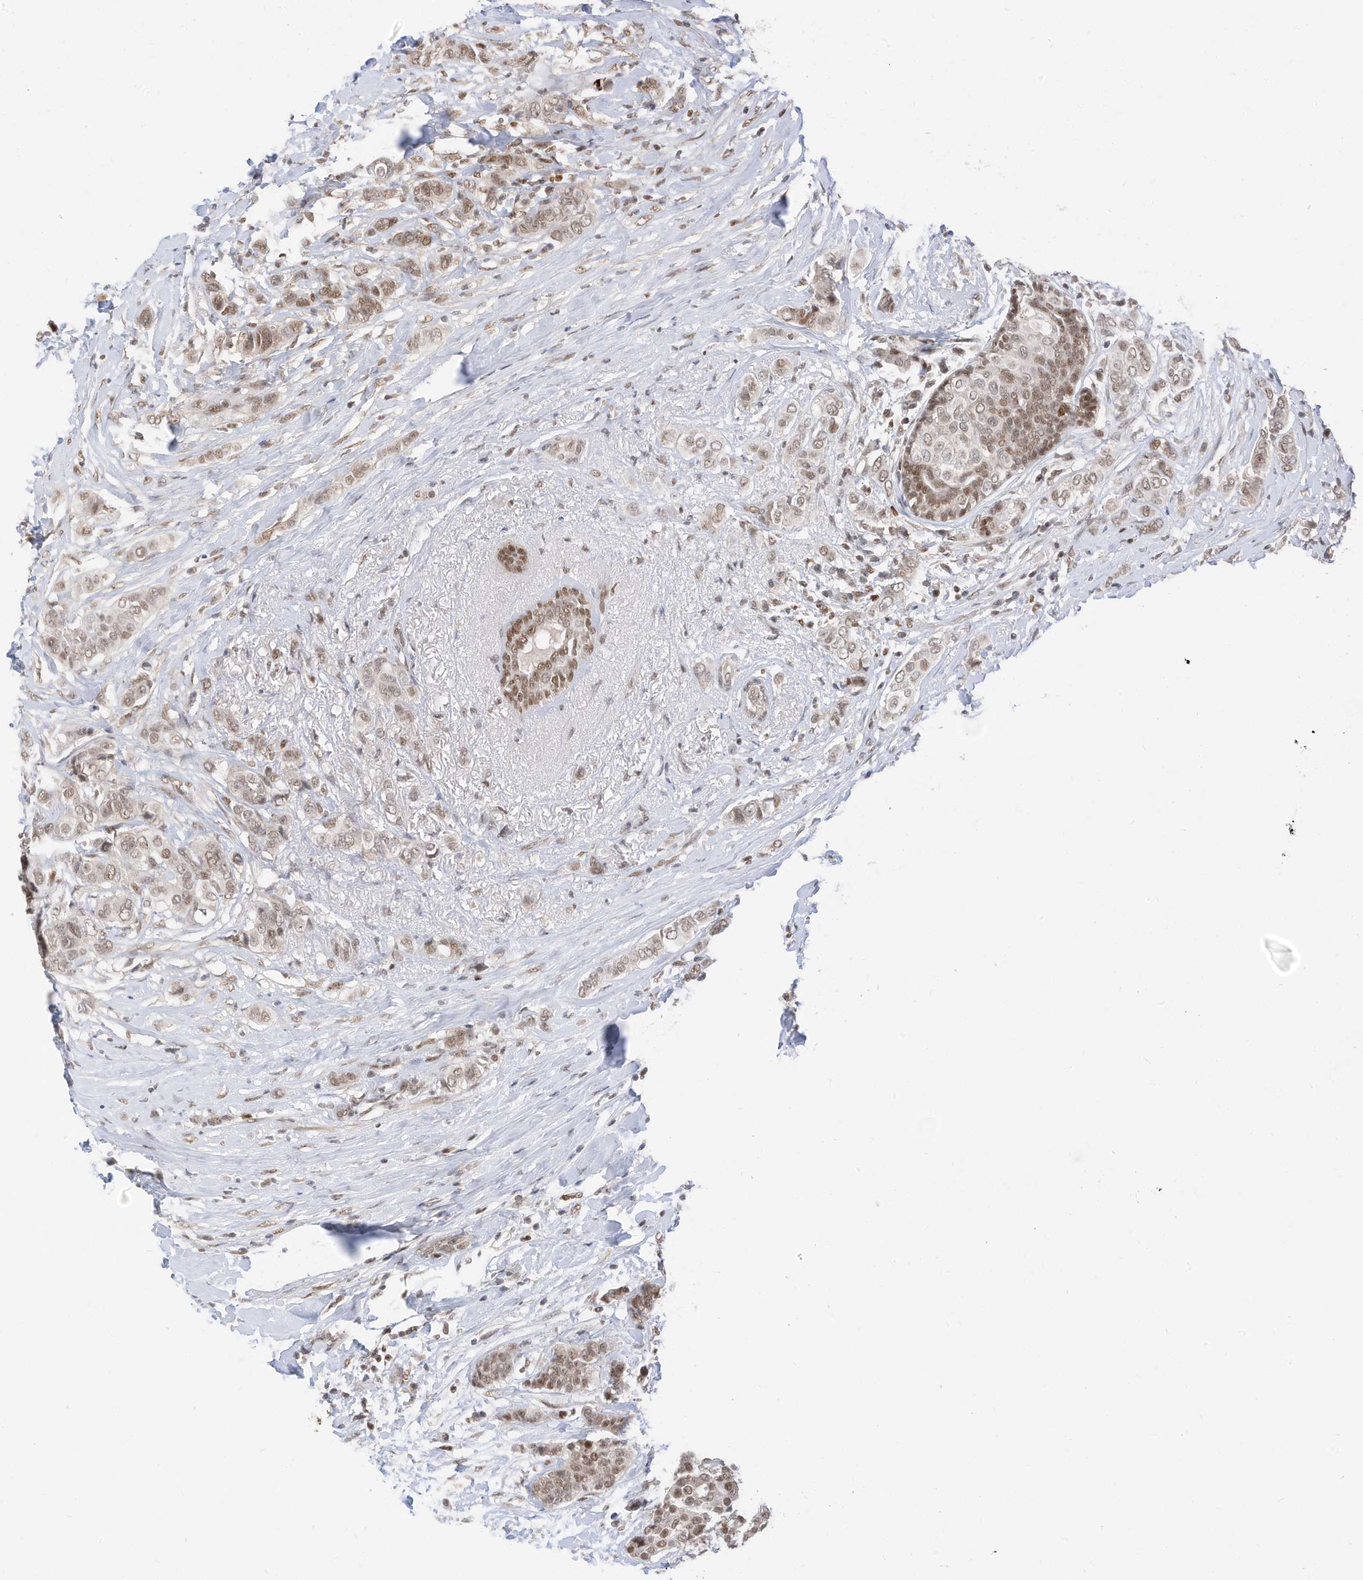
{"staining": {"intensity": "moderate", "quantity": ">75%", "location": "nuclear"}, "tissue": "breast cancer", "cell_type": "Tumor cells", "image_type": "cancer", "snomed": [{"axis": "morphology", "description": "Lobular carcinoma"}, {"axis": "topography", "description": "Breast"}], "caption": "High-power microscopy captured an IHC histopathology image of breast lobular carcinoma, revealing moderate nuclear positivity in approximately >75% of tumor cells. (DAB (3,3'-diaminobenzidine) = brown stain, brightfield microscopy at high magnification).", "gene": "OGT", "patient": {"sex": "female", "age": 51}}